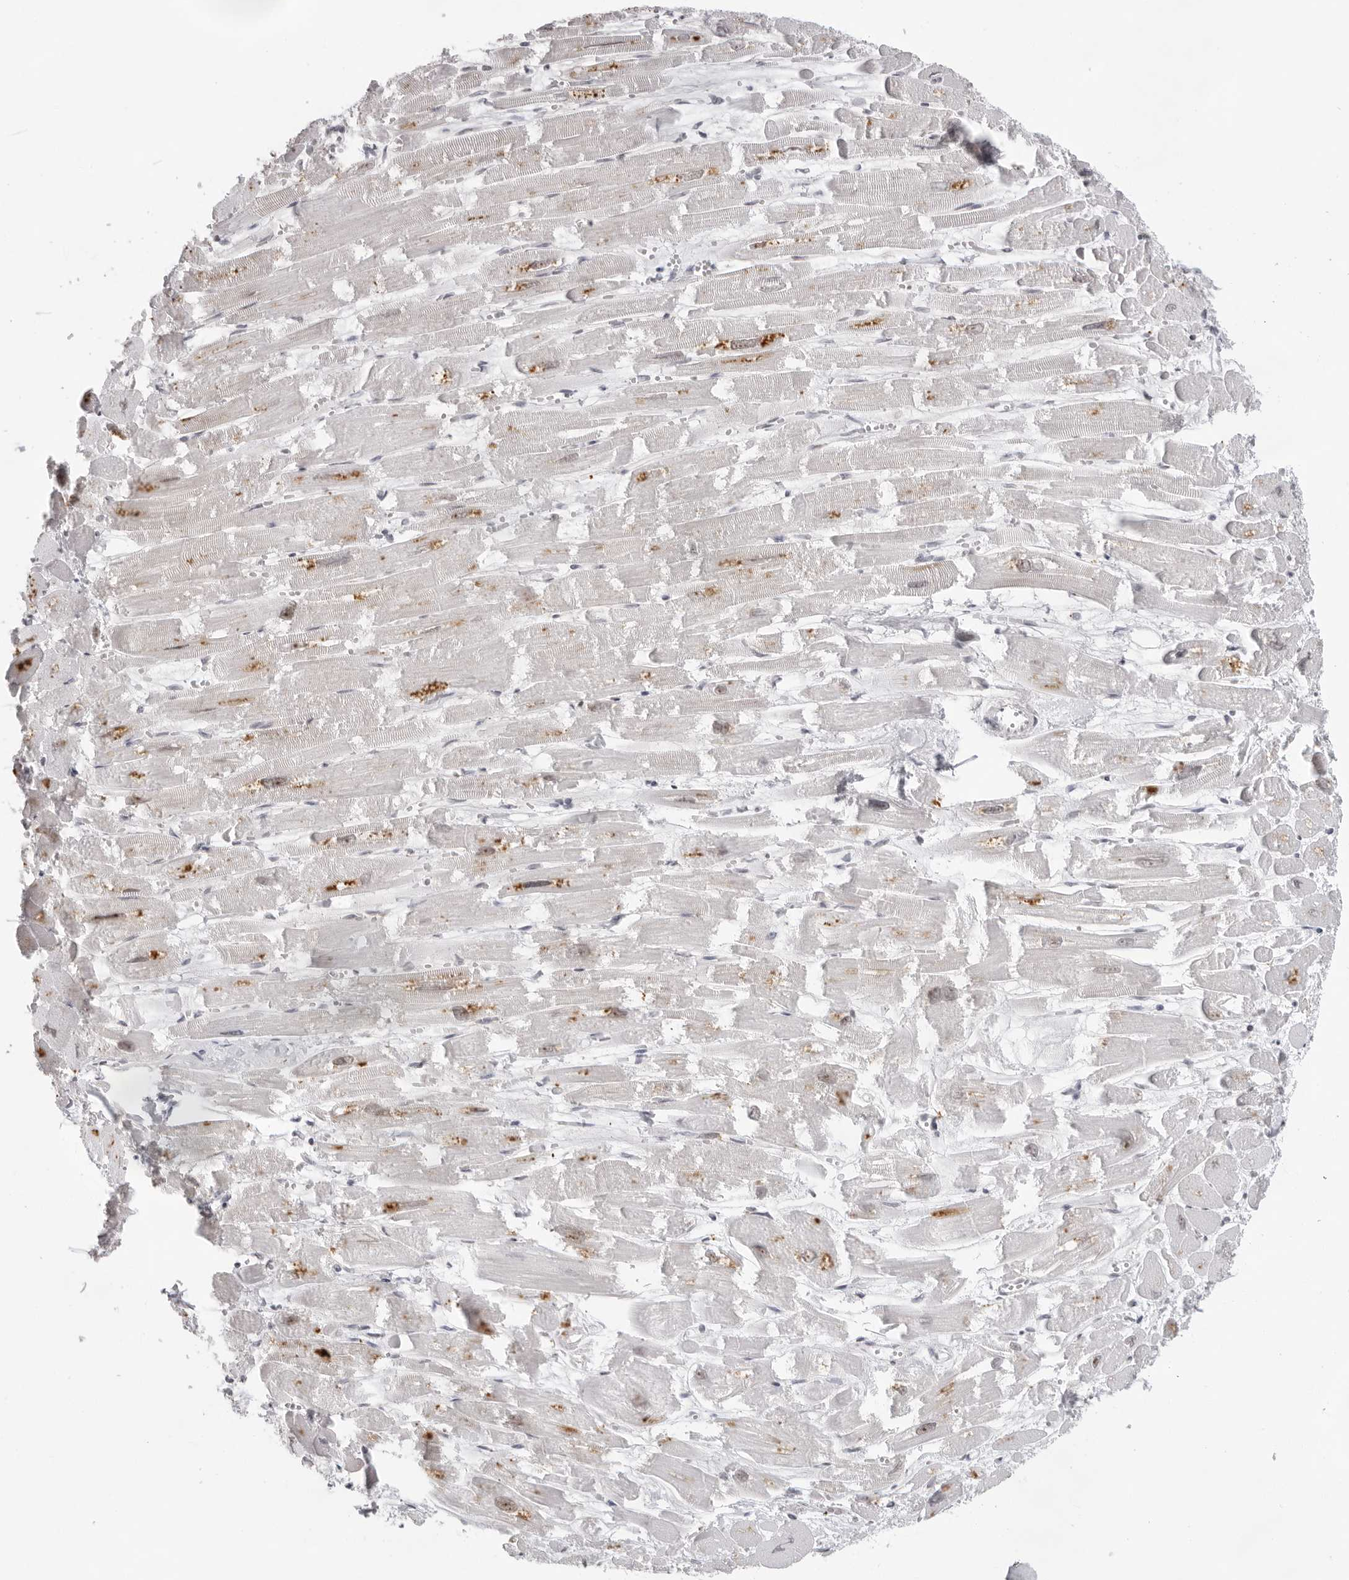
{"staining": {"intensity": "moderate", "quantity": "25%-75%", "location": "cytoplasmic/membranous"}, "tissue": "heart muscle", "cell_type": "Cardiomyocytes", "image_type": "normal", "snomed": [{"axis": "morphology", "description": "Normal tissue, NOS"}, {"axis": "topography", "description": "Heart"}], "caption": "Cardiomyocytes show moderate cytoplasmic/membranous expression in approximately 25%-75% of cells in unremarkable heart muscle. Immunohistochemistry (ihc) stains the protein of interest in brown and the nuclei are stained blue.", "gene": "EXOSC10", "patient": {"sex": "male", "age": 54}}